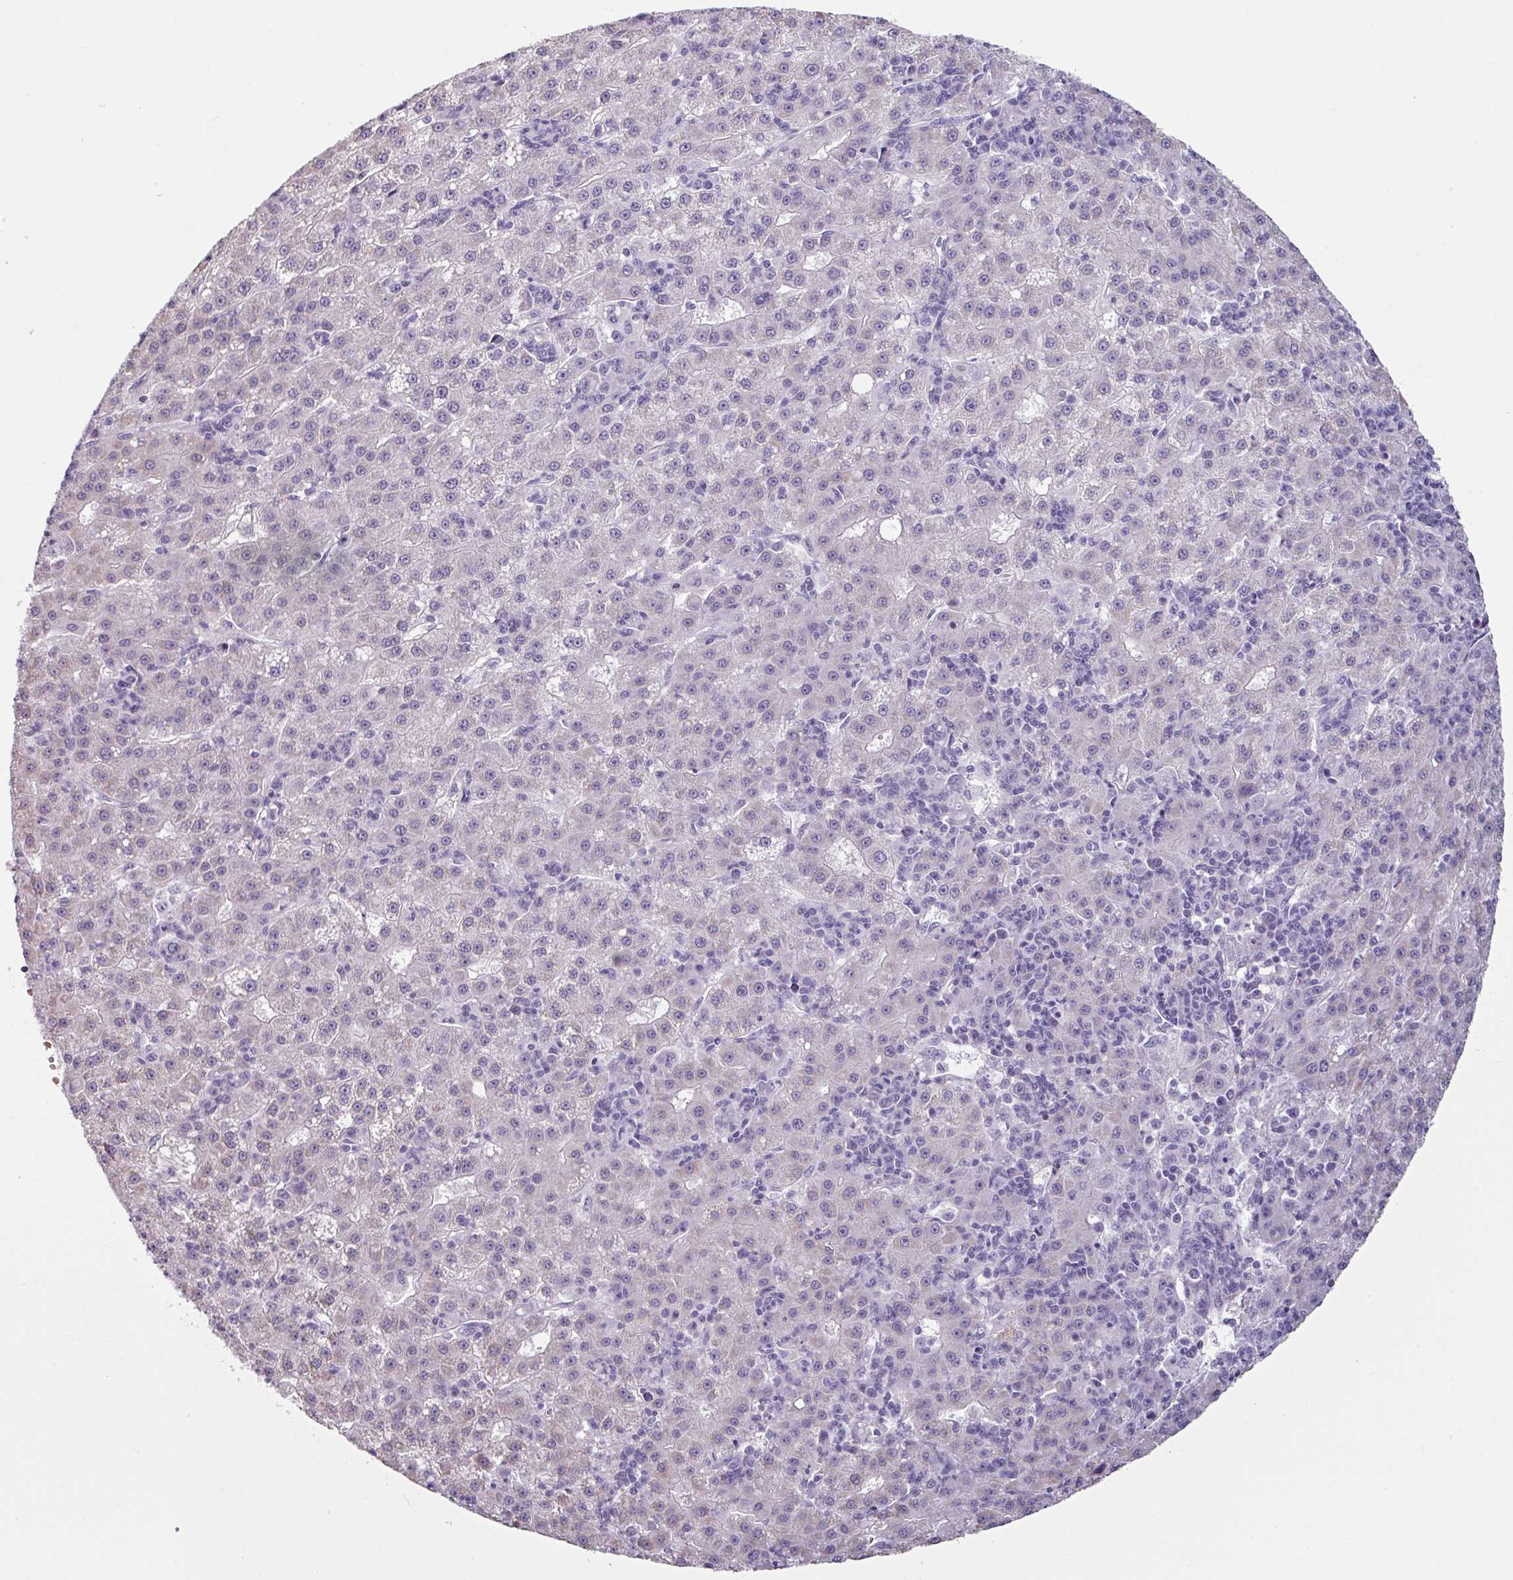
{"staining": {"intensity": "negative", "quantity": "none", "location": "none"}, "tissue": "liver cancer", "cell_type": "Tumor cells", "image_type": "cancer", "snomed": [{"axis": "morphology", "description": "Carcinoma, Hepatocellular, NOS"}, {"axis": "topography", "description": "Liver"}], "caption": "Protein analysis of hepatocellular carcinoma (liver) shows no significant positivity in tumor cells.", "gene": "CLCA1", "patient": {"sex": "male", "age": 76}}